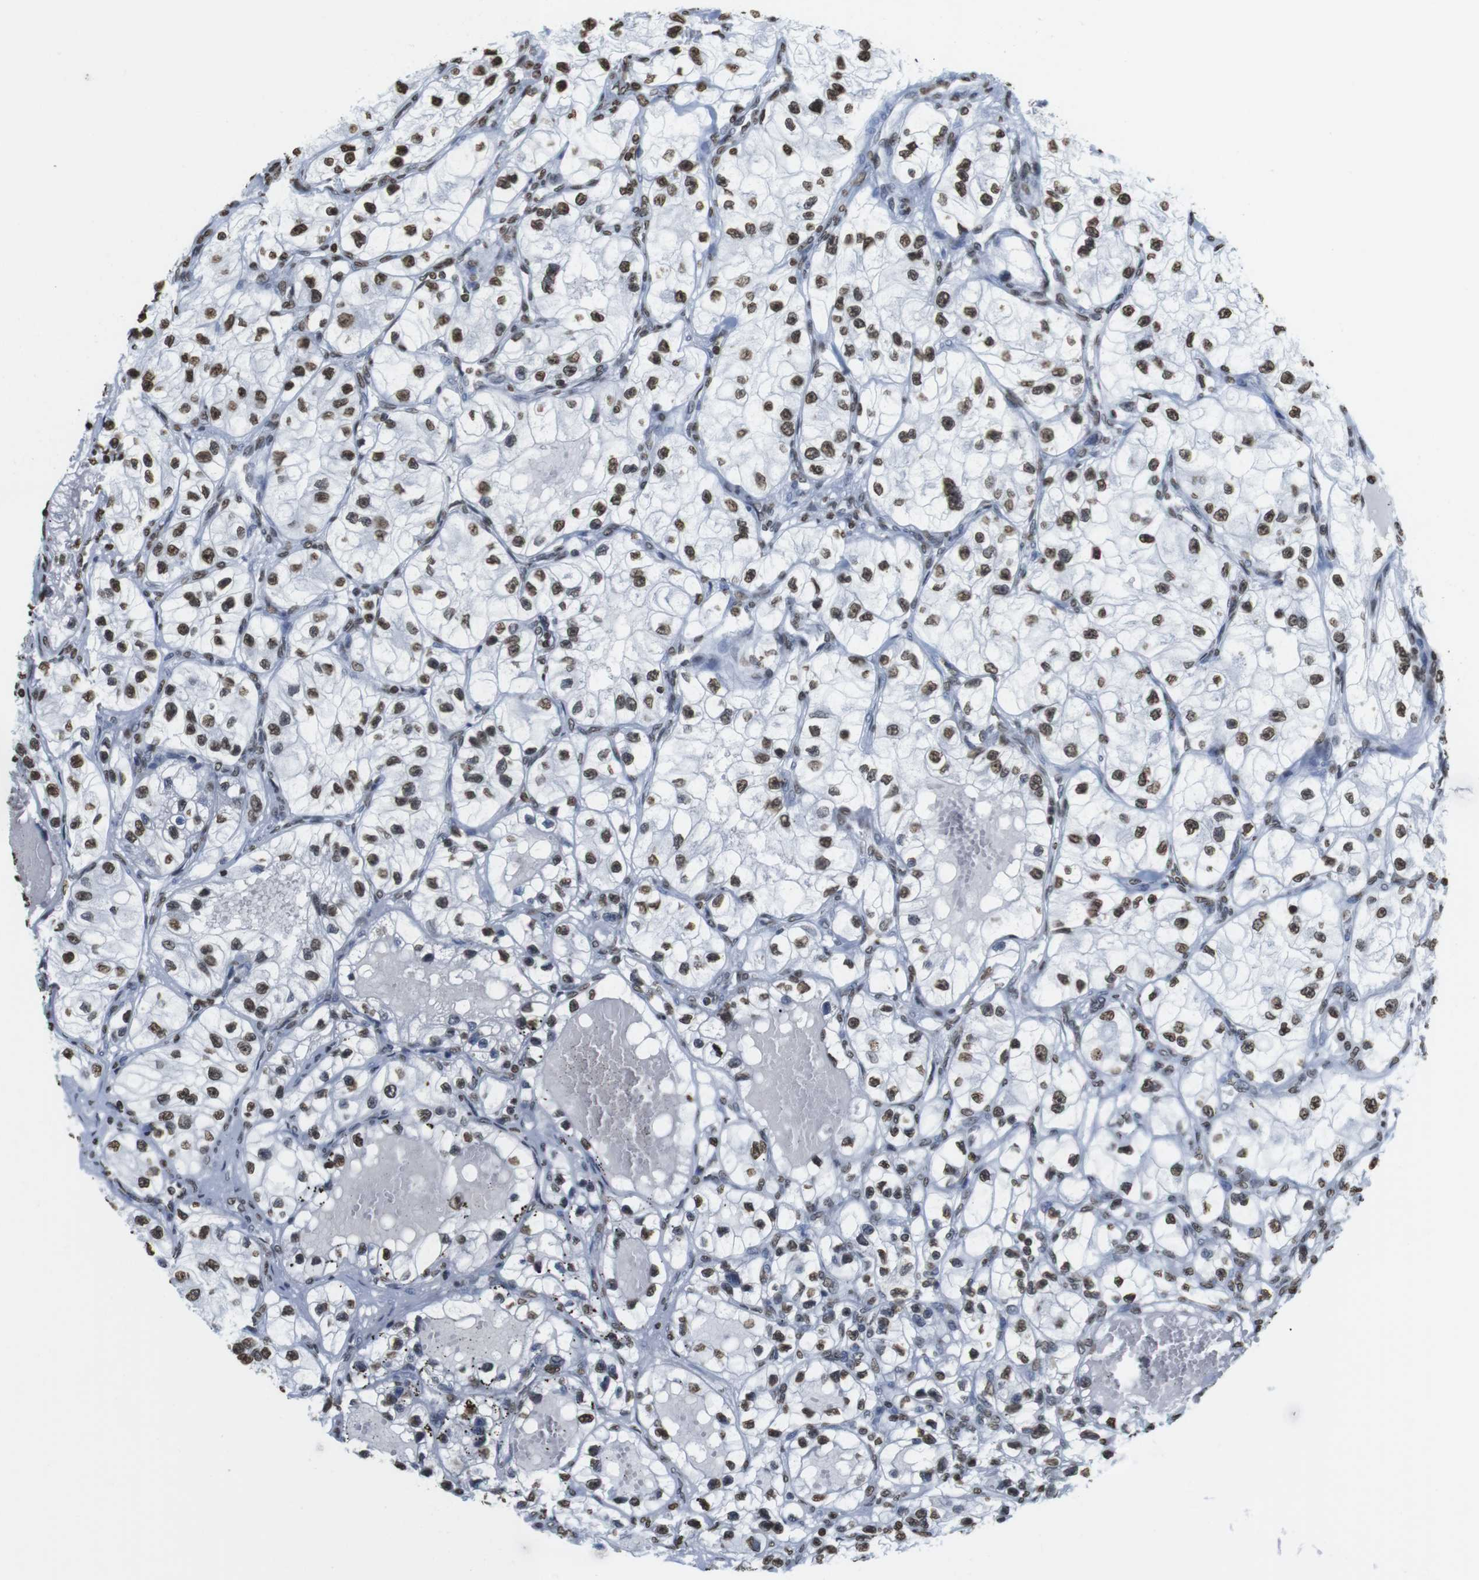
{"staining": {"intensity": "strong", "quantity": ">75%", "location": "nuclear"}, "tissue": "renal cancer", "cell_type": "Tumor cells", "image_type": "cancer", "snomed": [{"axis": "morphology", "description": "Adenocarcinoma, NOS"}, {"axis": "topography", "description": "Kidney"}], "caption": "Brown immunohistochemical staining in renal cancer reveals strong nuclear expression in approximately >75% of tumor cells. The protein is shown in brown color, while the nuclei are stained blue.", "gene": "BSX", "patient": {"sex": "female", "age": 57}}